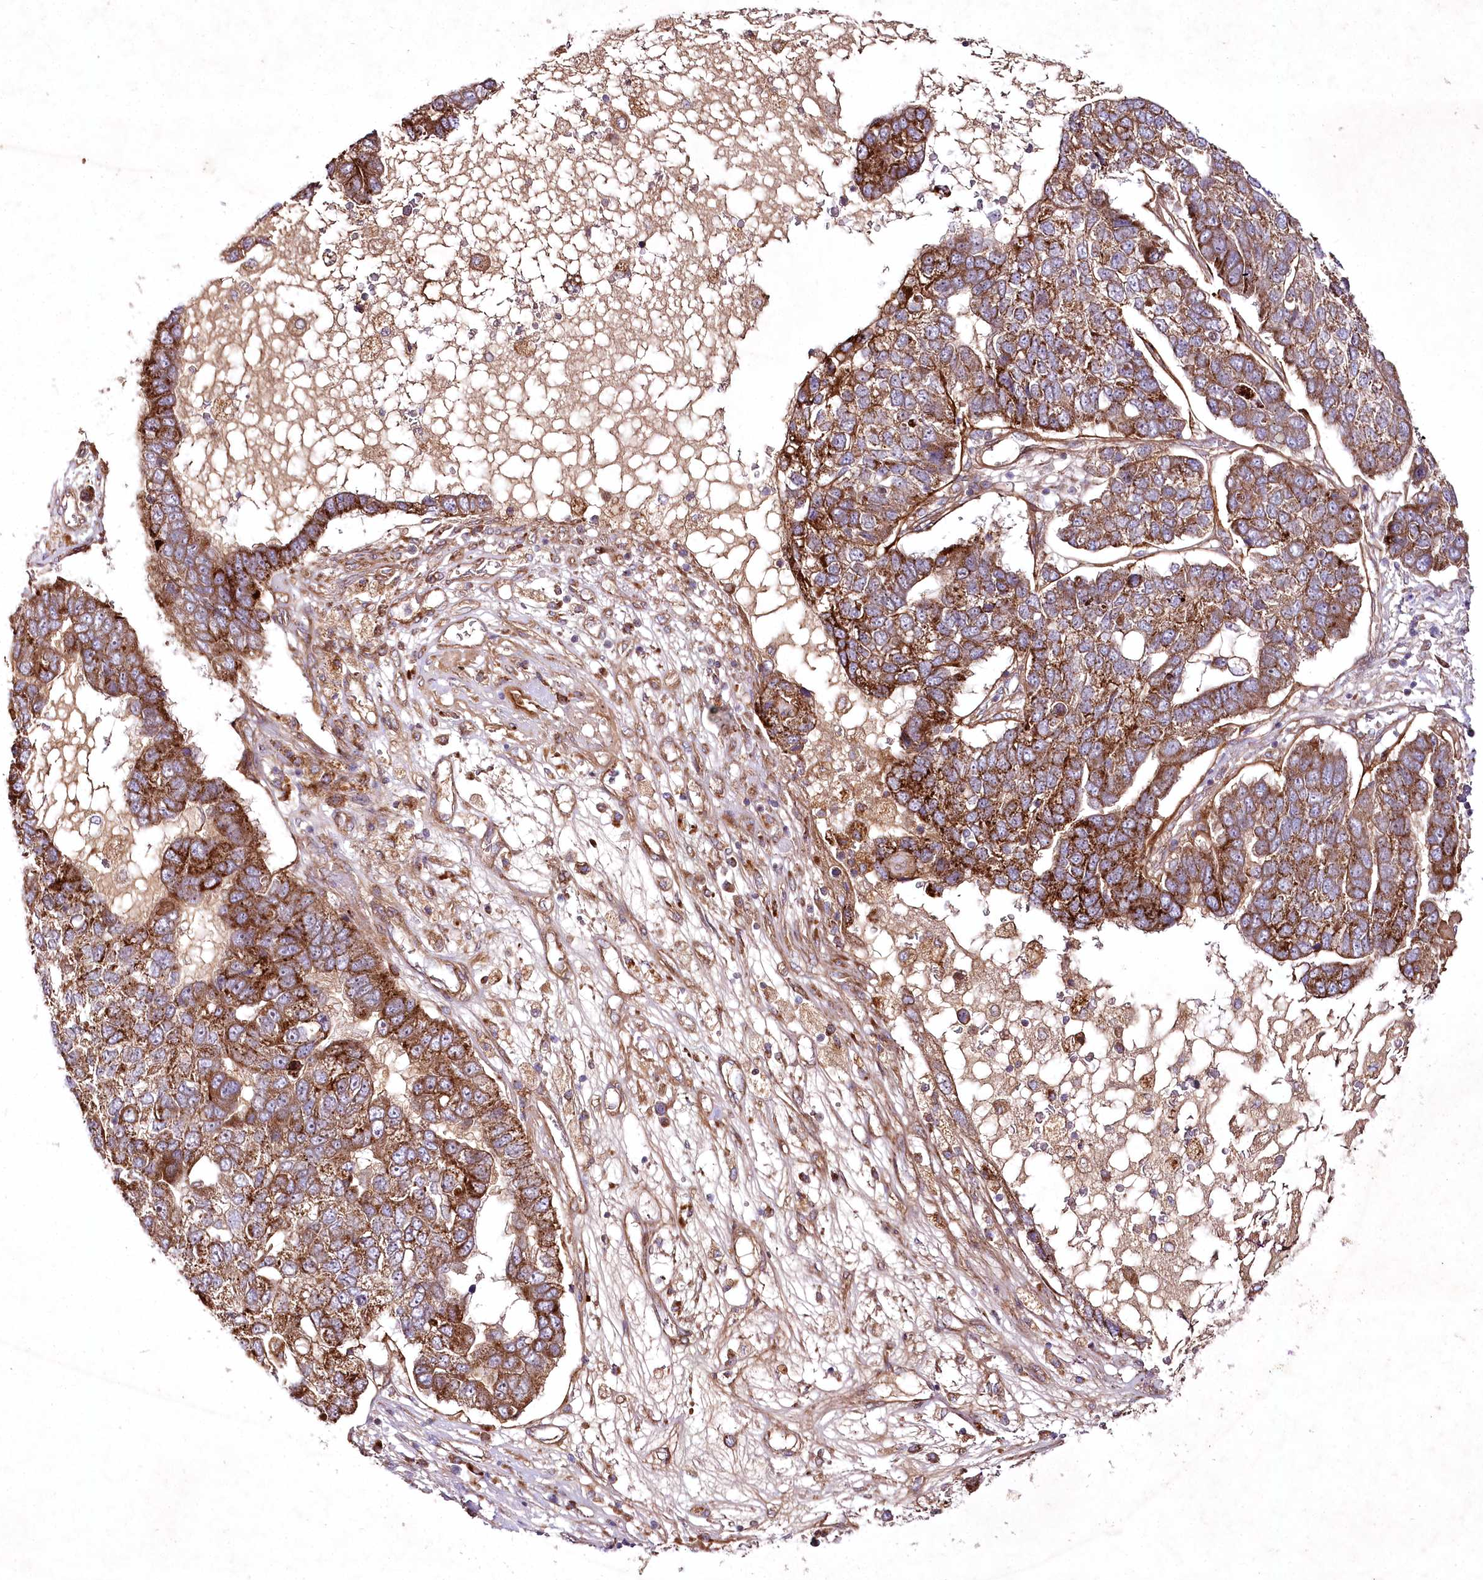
{"staining": {"intensity": "moderate", "quantity": ">75%", "location": "cytoplasmic/membranous"}, "tissue": "pancreatic cancer", "cell_type": "Tumor cells", "image_type": "cancer", "snomed": [{"axis": "morphology", "description": "Adenocarcinoma, NOS"}, {"axis": "topography", "description": "Pancreas"}], "caption": "Moderate cytoplasmic/membranous positivity is present in approximately >75% of tumor cells in adenocarcinoma (pancreatic).", "gene": "PSTK", "patient": {"sex": "female", "age": 61}}